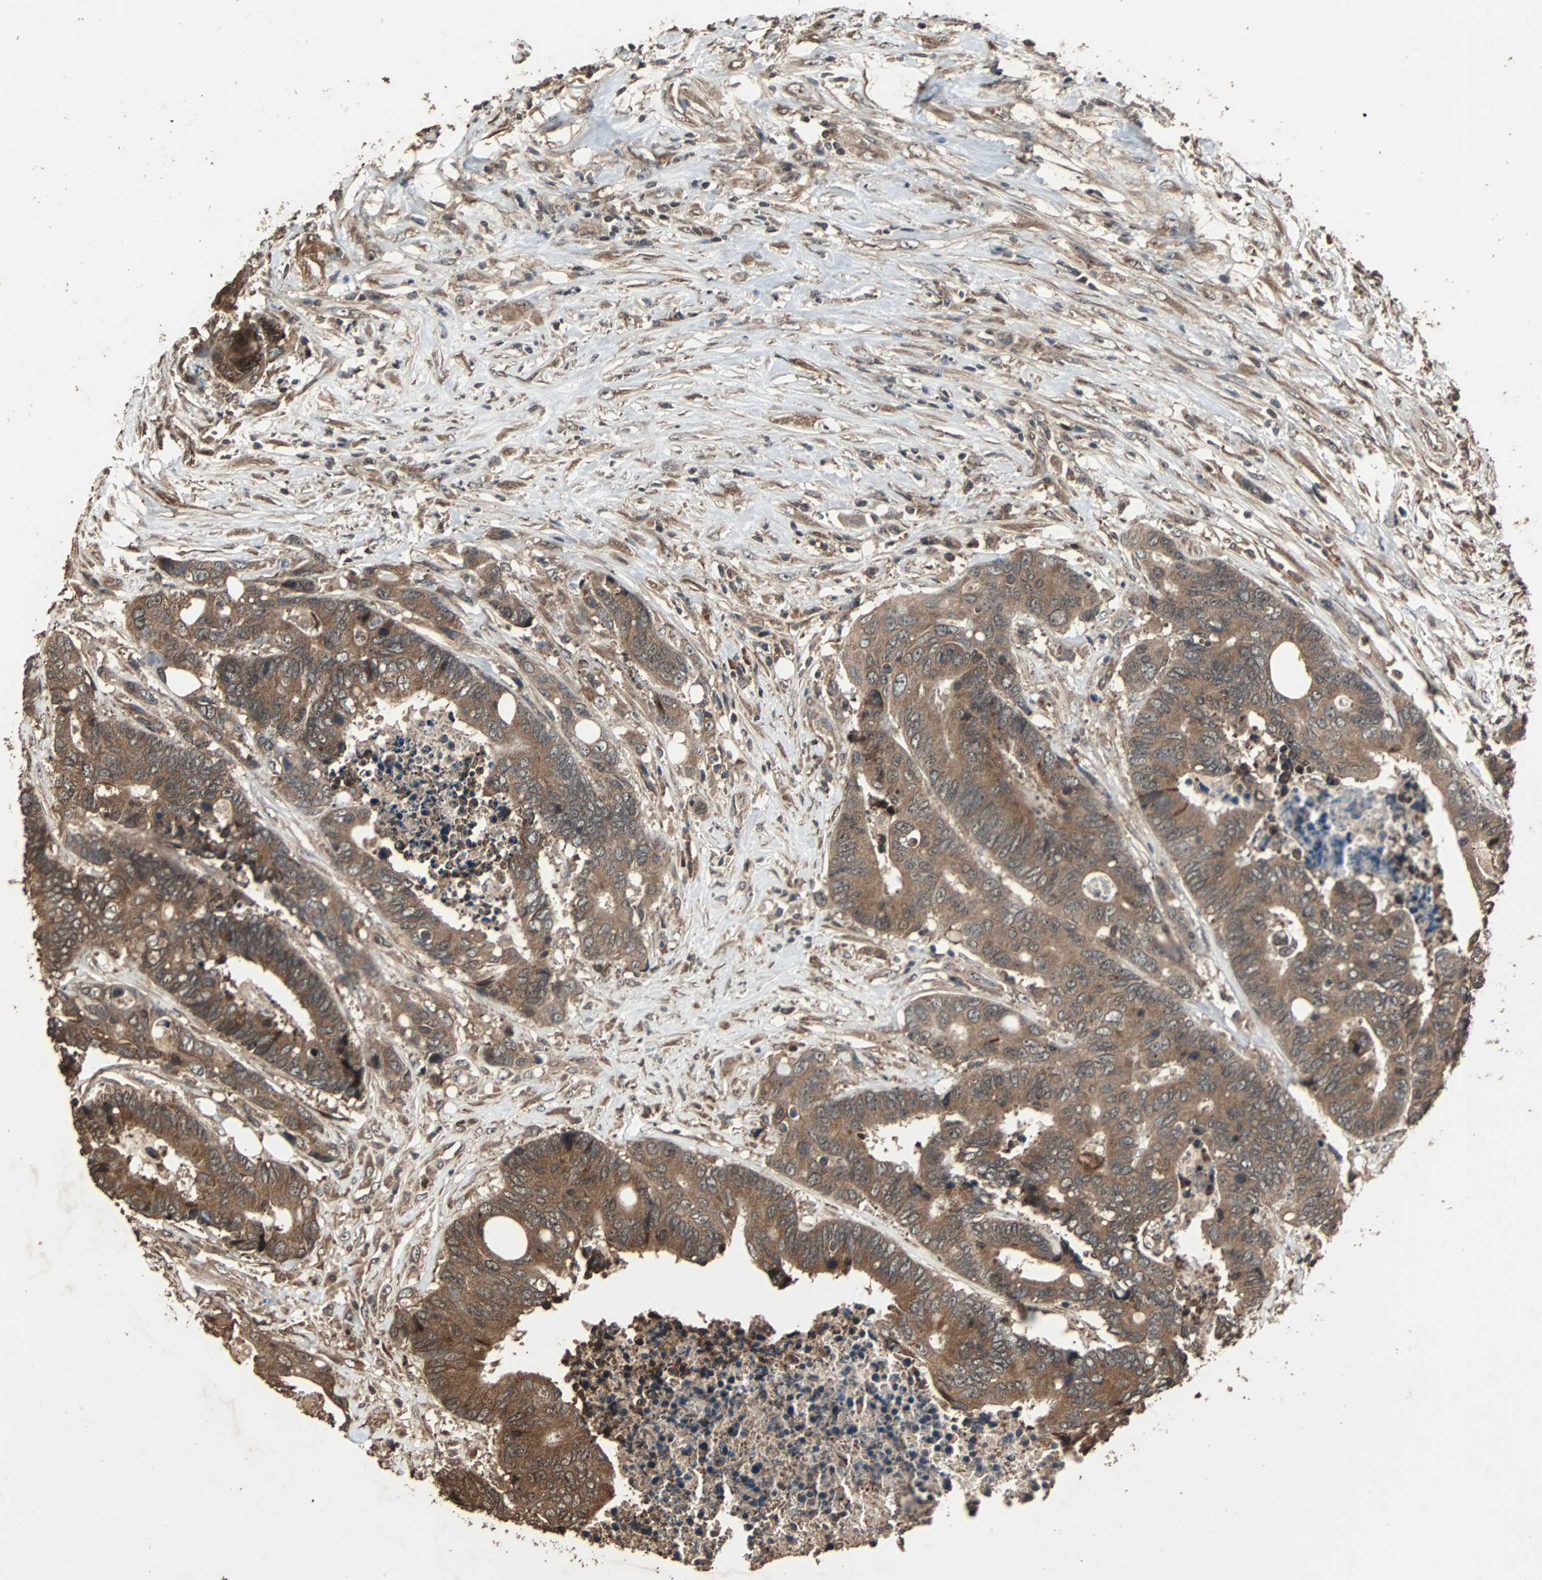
{"staining": {"intensity": "strong", "quantity": ">75%", "location": "cytoplasmic/membranous"}, "tissue": "colorectal cancer", "cell_type": "Tumor cells", "image_type": "cancer", "snomed": [{"axis": "morphology", "description": "Adenocarcinoma, NOS"}, {"axis": "topography", "description": "Rectum"}], "caption": "IHC staining of adenocarcinoma (colorectal), which reveals high levels of strong cytoplasmic/membranous staining in approximately >75% of tumor cells indicating strong cytoplasmic/membranous protein positivity. The staining was performed using DAB (3,3'-diaminobenzidine) (brown) for protein detection and nuclei were counterstained in hematoxylin (blue).", "gene": "LAMTOR5", "patient": {"sex": "male", "age": 55}}